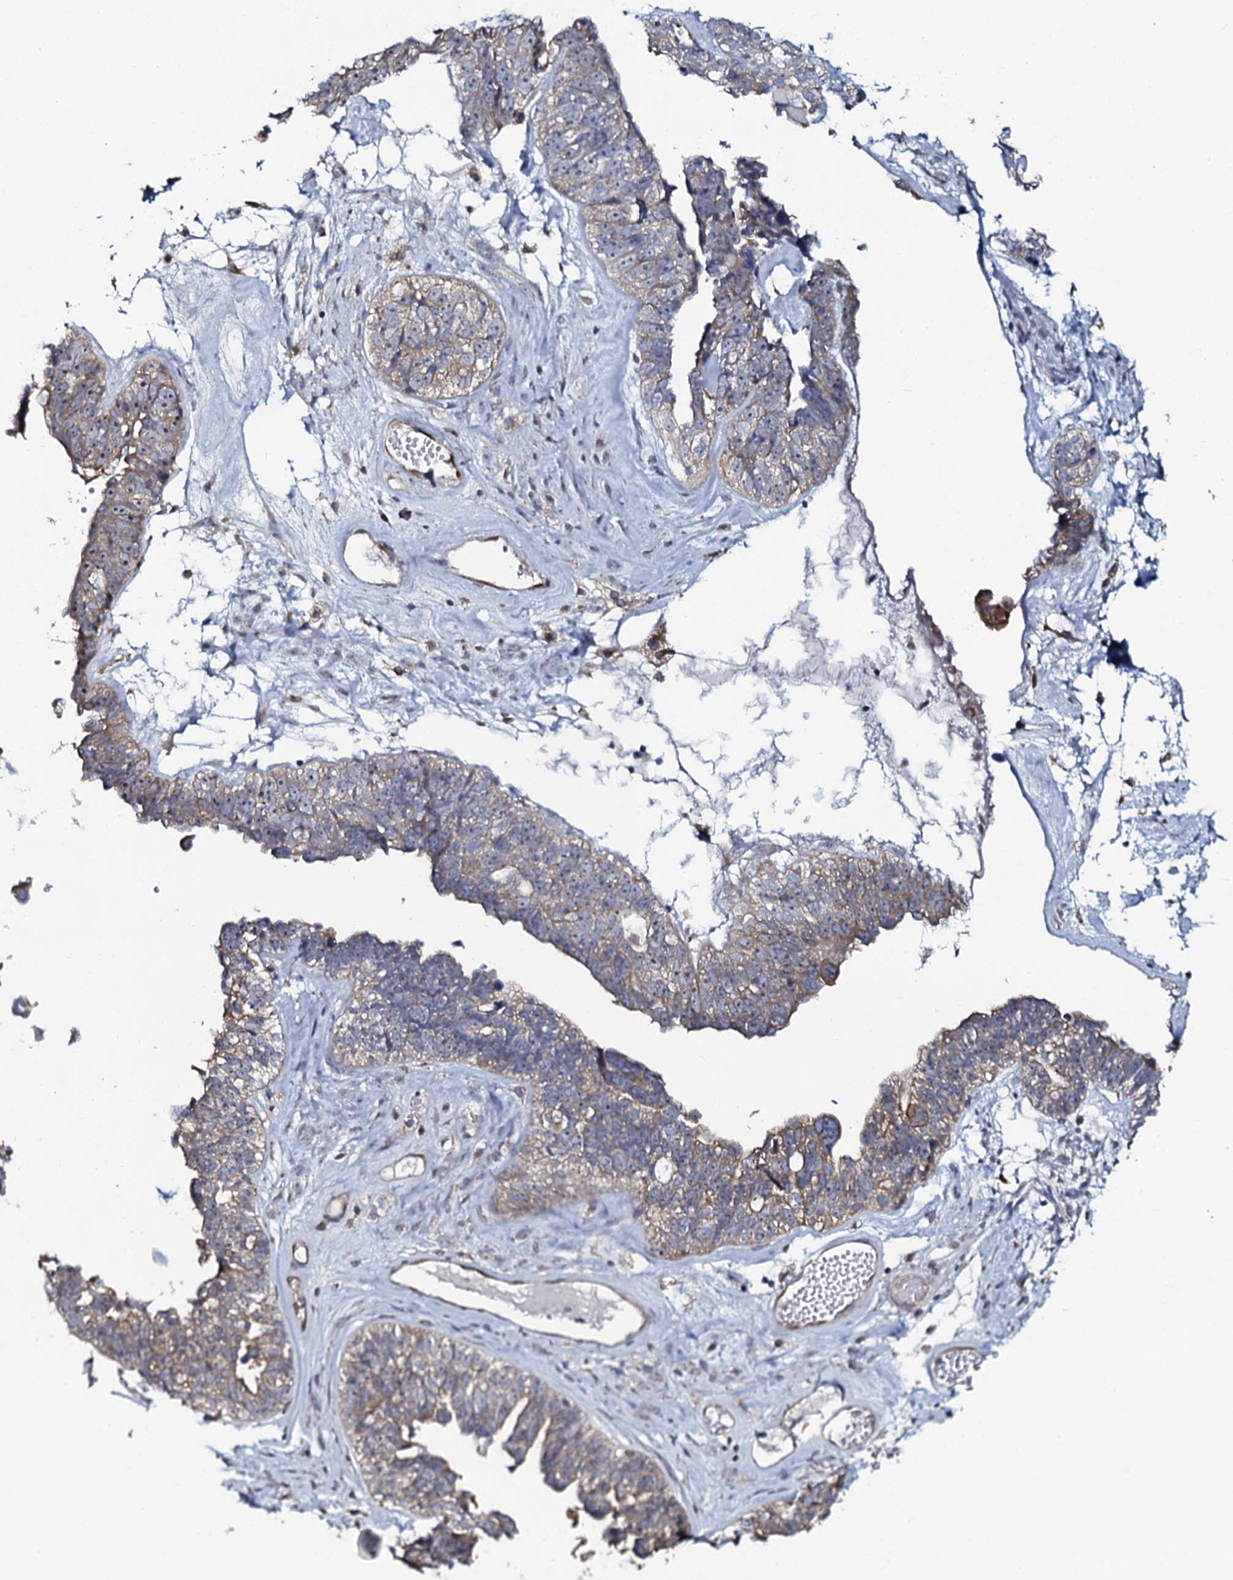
{"staining": {"intensity": "weak", "quantity": "25%-75%", "location": "cytoplasmic/membranous"}, "tissue": "ovarian cancer", "cell_type": "Tumor cells", "image_type": "cancer", "snomed": [{"axis": "morphology", "description": "Cystadenocarcinoma, serous, NOS"}, {"axis": "topography", "description": "Ovary"}], "caption": "Tumor cells demonstrate low levels of weak cytoplasmic/membranous expression in about 25%-75% of cells in human serous cystadenocarcinoma (ovarian).", "gene": "TMEM151A", "patient": {"sex": "female", "age": 79}}